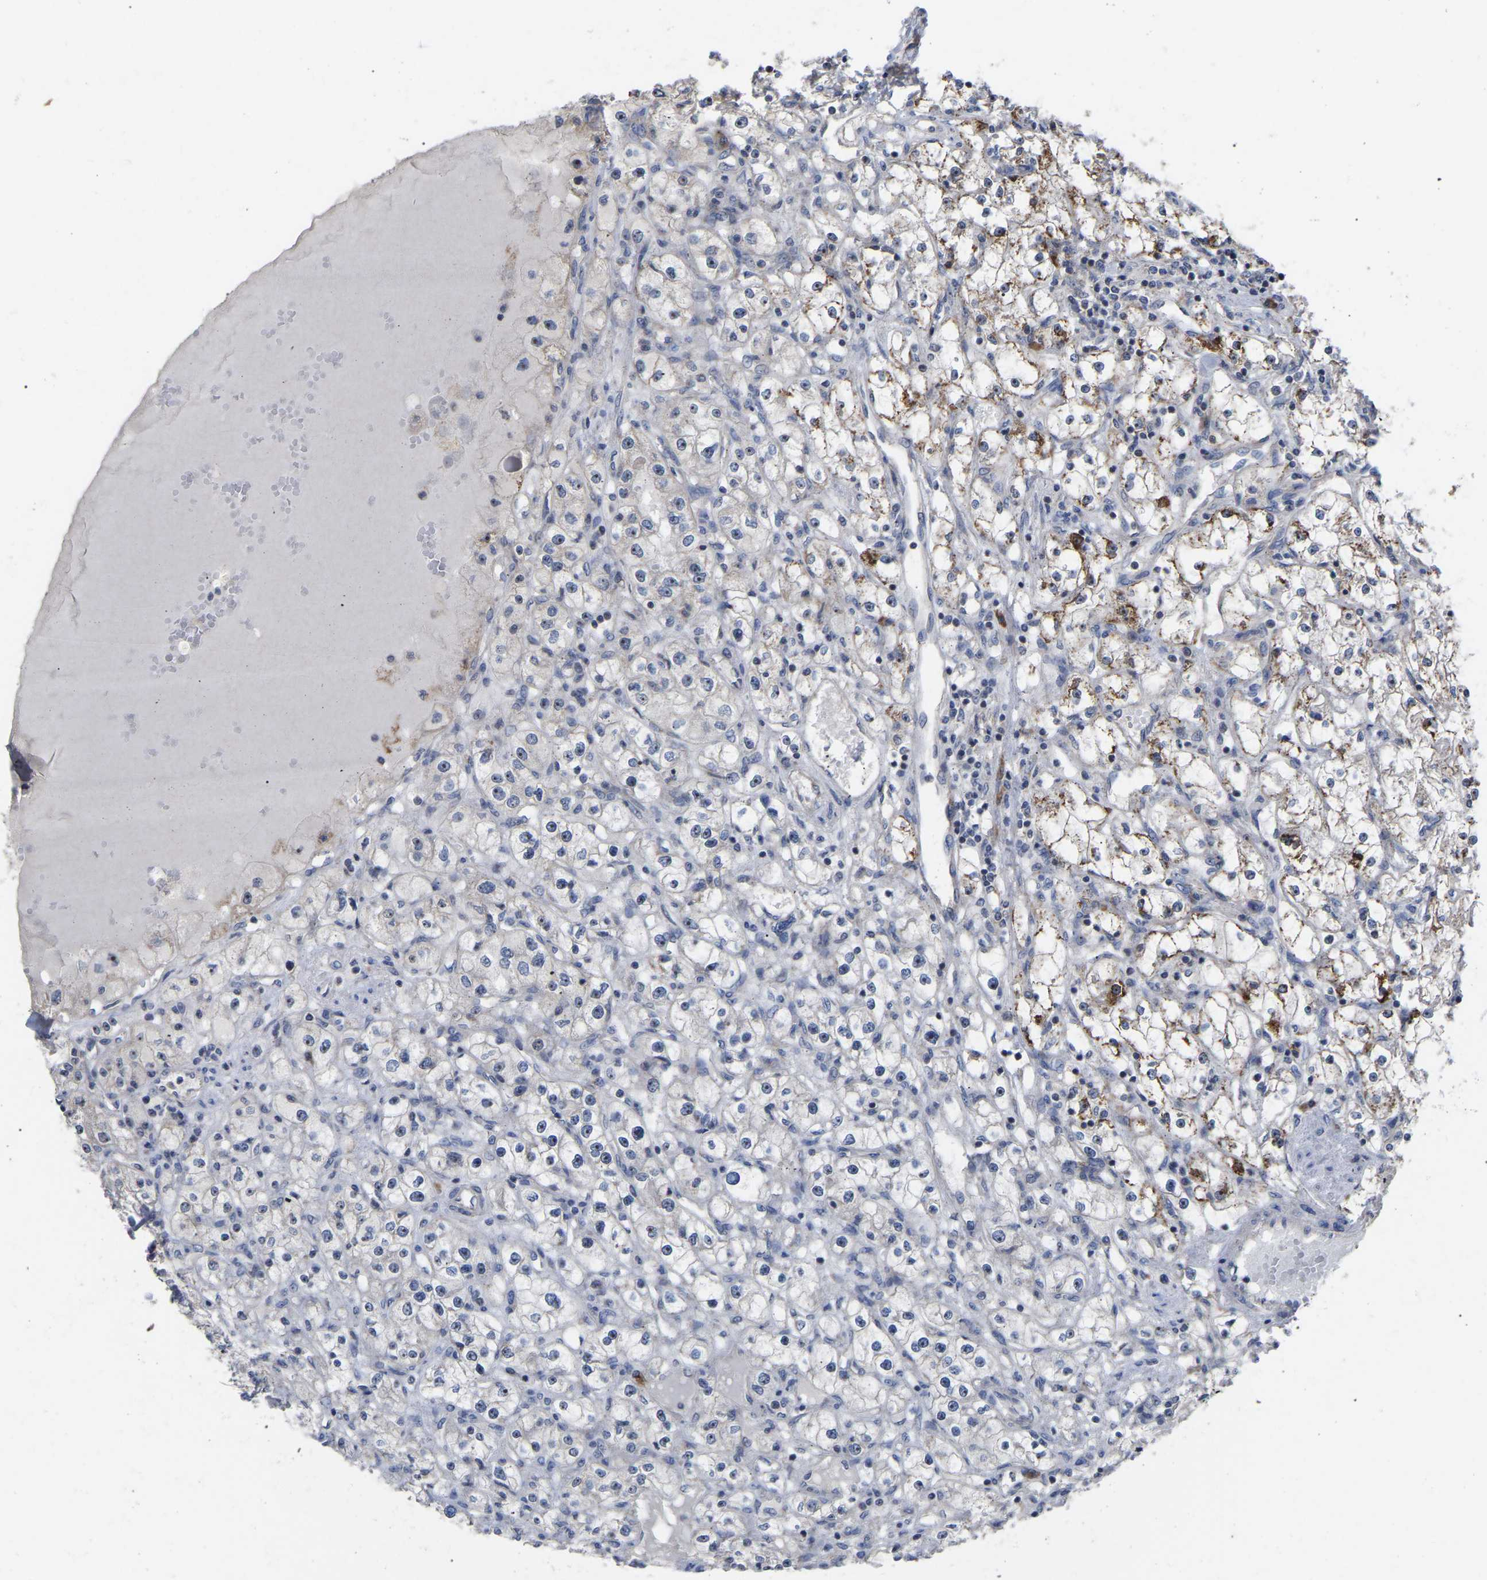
{"staining": {"intensity": "moderate", "quantity": "25%-75%", "location": "cytoplasmic/membranous,nuclear"}, "tissue": "renal cancer", "cell_type": "Tumor cells", "image_type": "cancer", "snomed": [{"axis": "morphology", "description": "Adenocarcinoma, NOS"}, {"axis": "topography", "description": "Kidney"}], "caption": "Renal cancer (adenocarcinoma) was stained to show a protein in brown. There is medium levels of moderate cytoplasmic/membranous and nuclear positivity in approximately 25%-75% of tumor cells.", "gene": "NOP53", "patient": {"sex": "male", "age": 56}}